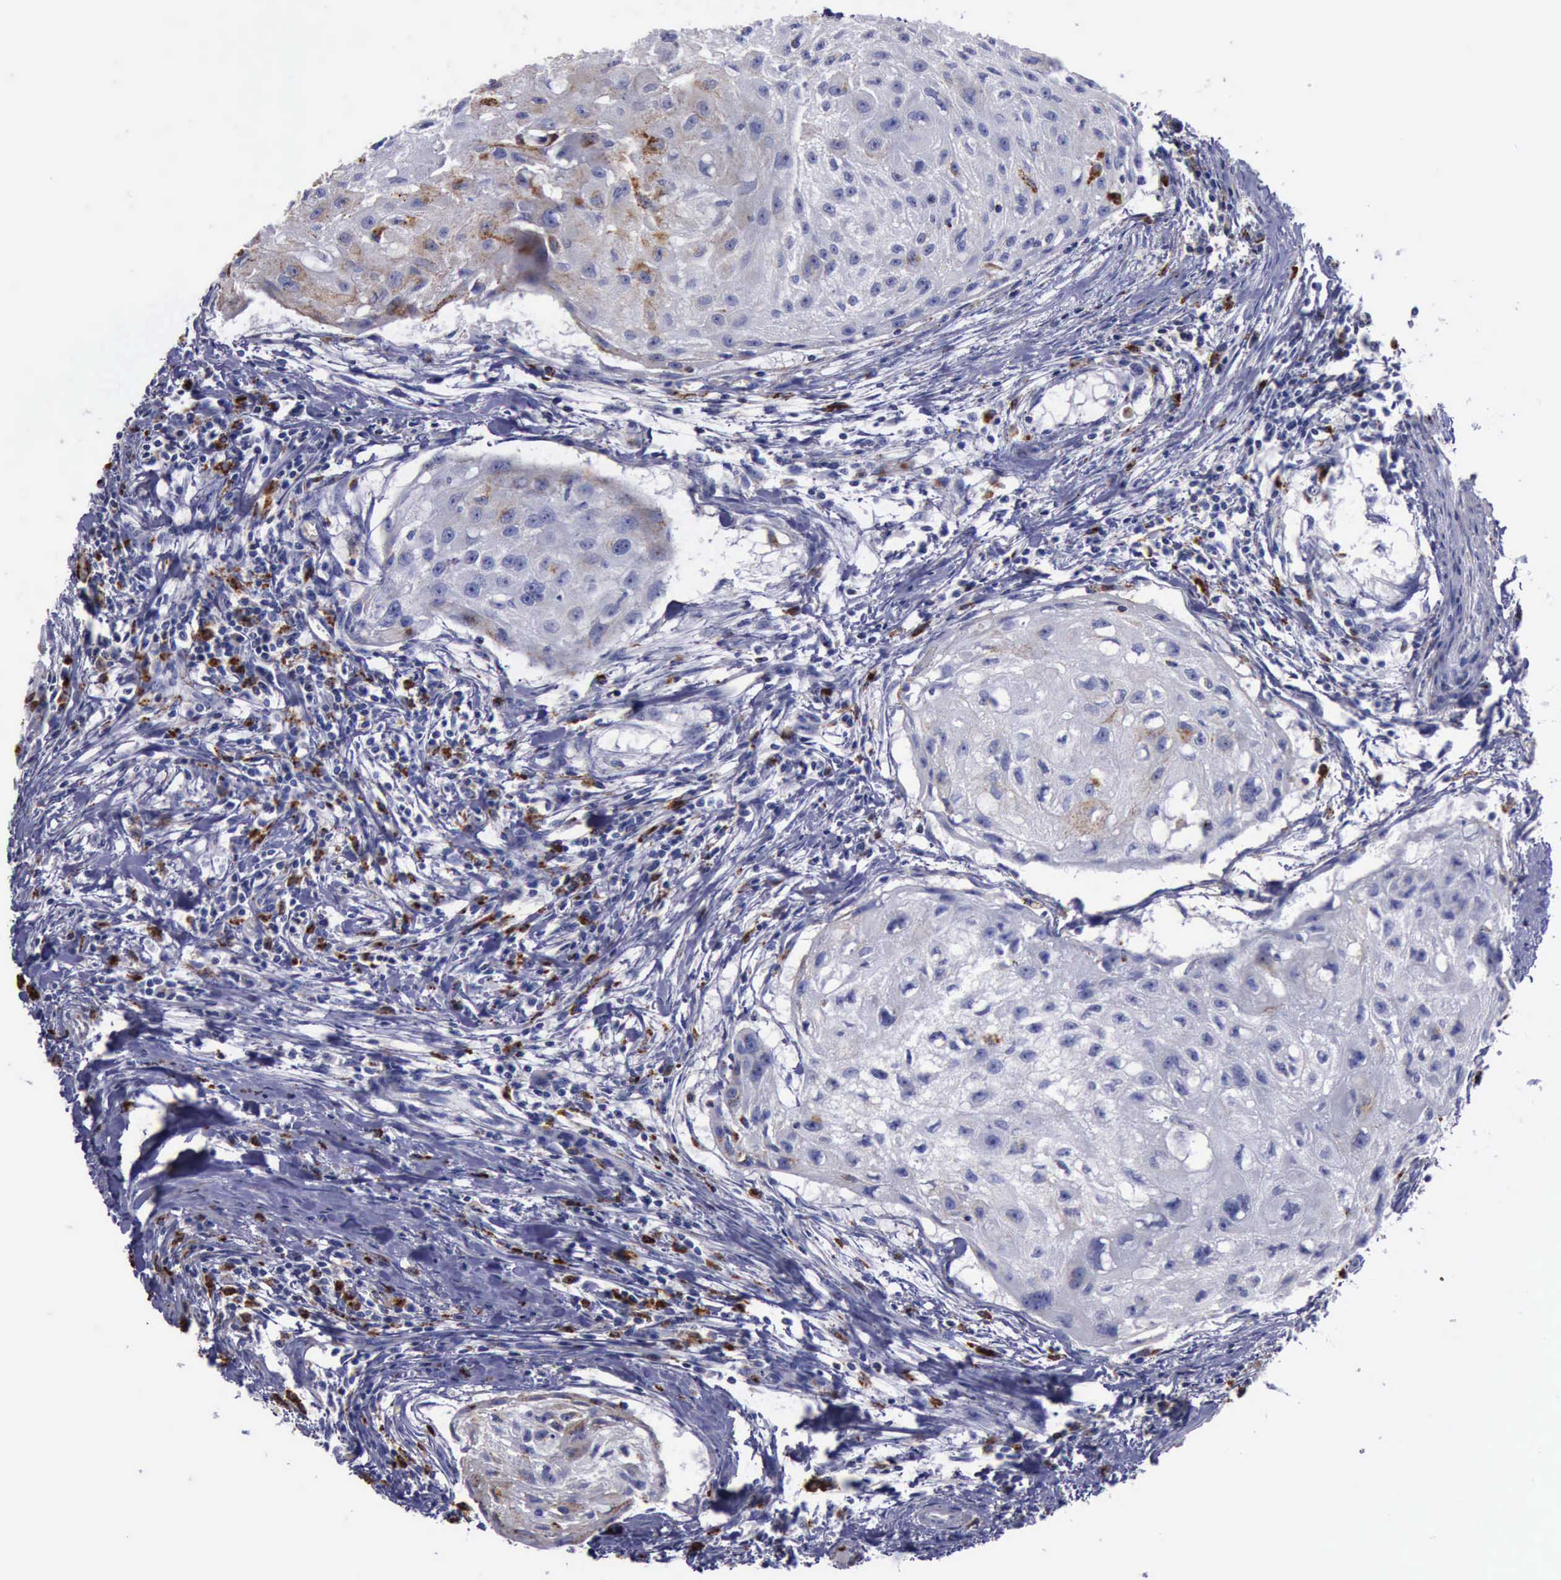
{"staining": {"intensity": "weak", "quantity": "<25%", "location": "cytoplasmic/membranous"}, "tissue": "head and neck cancer", "cell_type": "Tumor cells", "image_type": "cancer", "snomed": [{"axis": "morphology", "description": "Squamous cell carcinoma, NOS"}, {"axis": "topography", "description": "Head-Neck"}], "caption": "This is an immunohistochemistry image of human squamous cell carcinoma (head and neck). There is no positivity in tumor cells.", "gene": "CTSD", "patient": {"sex": "male", "age": 64}}